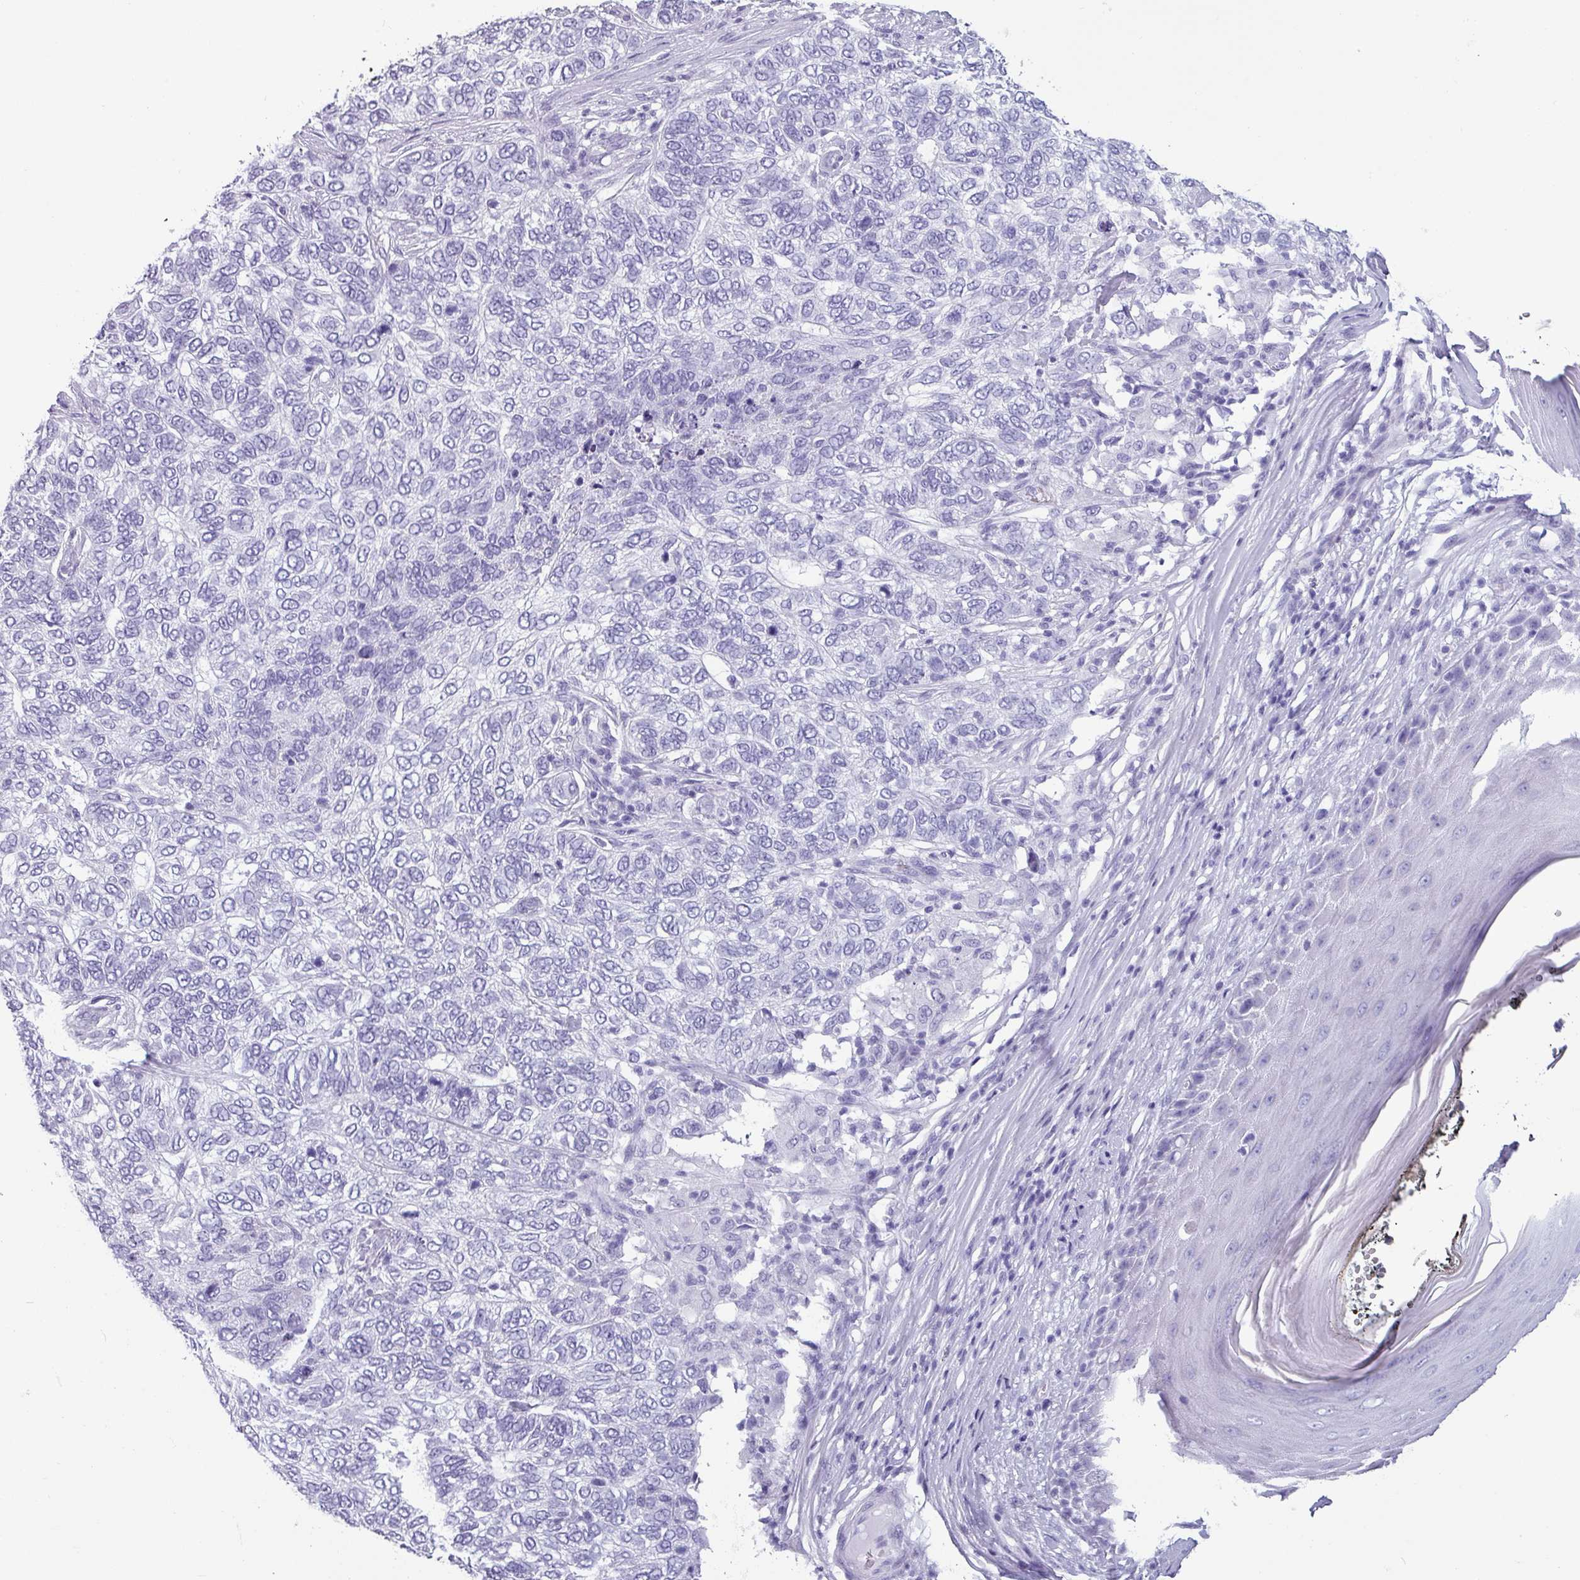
{"staining": {"intensity": "negative", "quantity": "none", "location": "none"}, "tissue": "skin cancer", "cell_type": "Tumor cells", "image_type": "cancer", "snomed": [{"axis": "morphology", "description": "Basal cell carcinoma"}, {"axis": "topography", "description": "Skin"}], "caption": "The immunohistochemistry image has no significant staining in tumor cells of skin cancer (basal cell carcinoma) tissue. (DAB (3,3'-diaminobenzidine) immunohistochemistry (IHC) visualized using brightfield microscopy, high magnification).", "gene": "CRYBB2", "patient": {"sex": "female", "age": 65}}